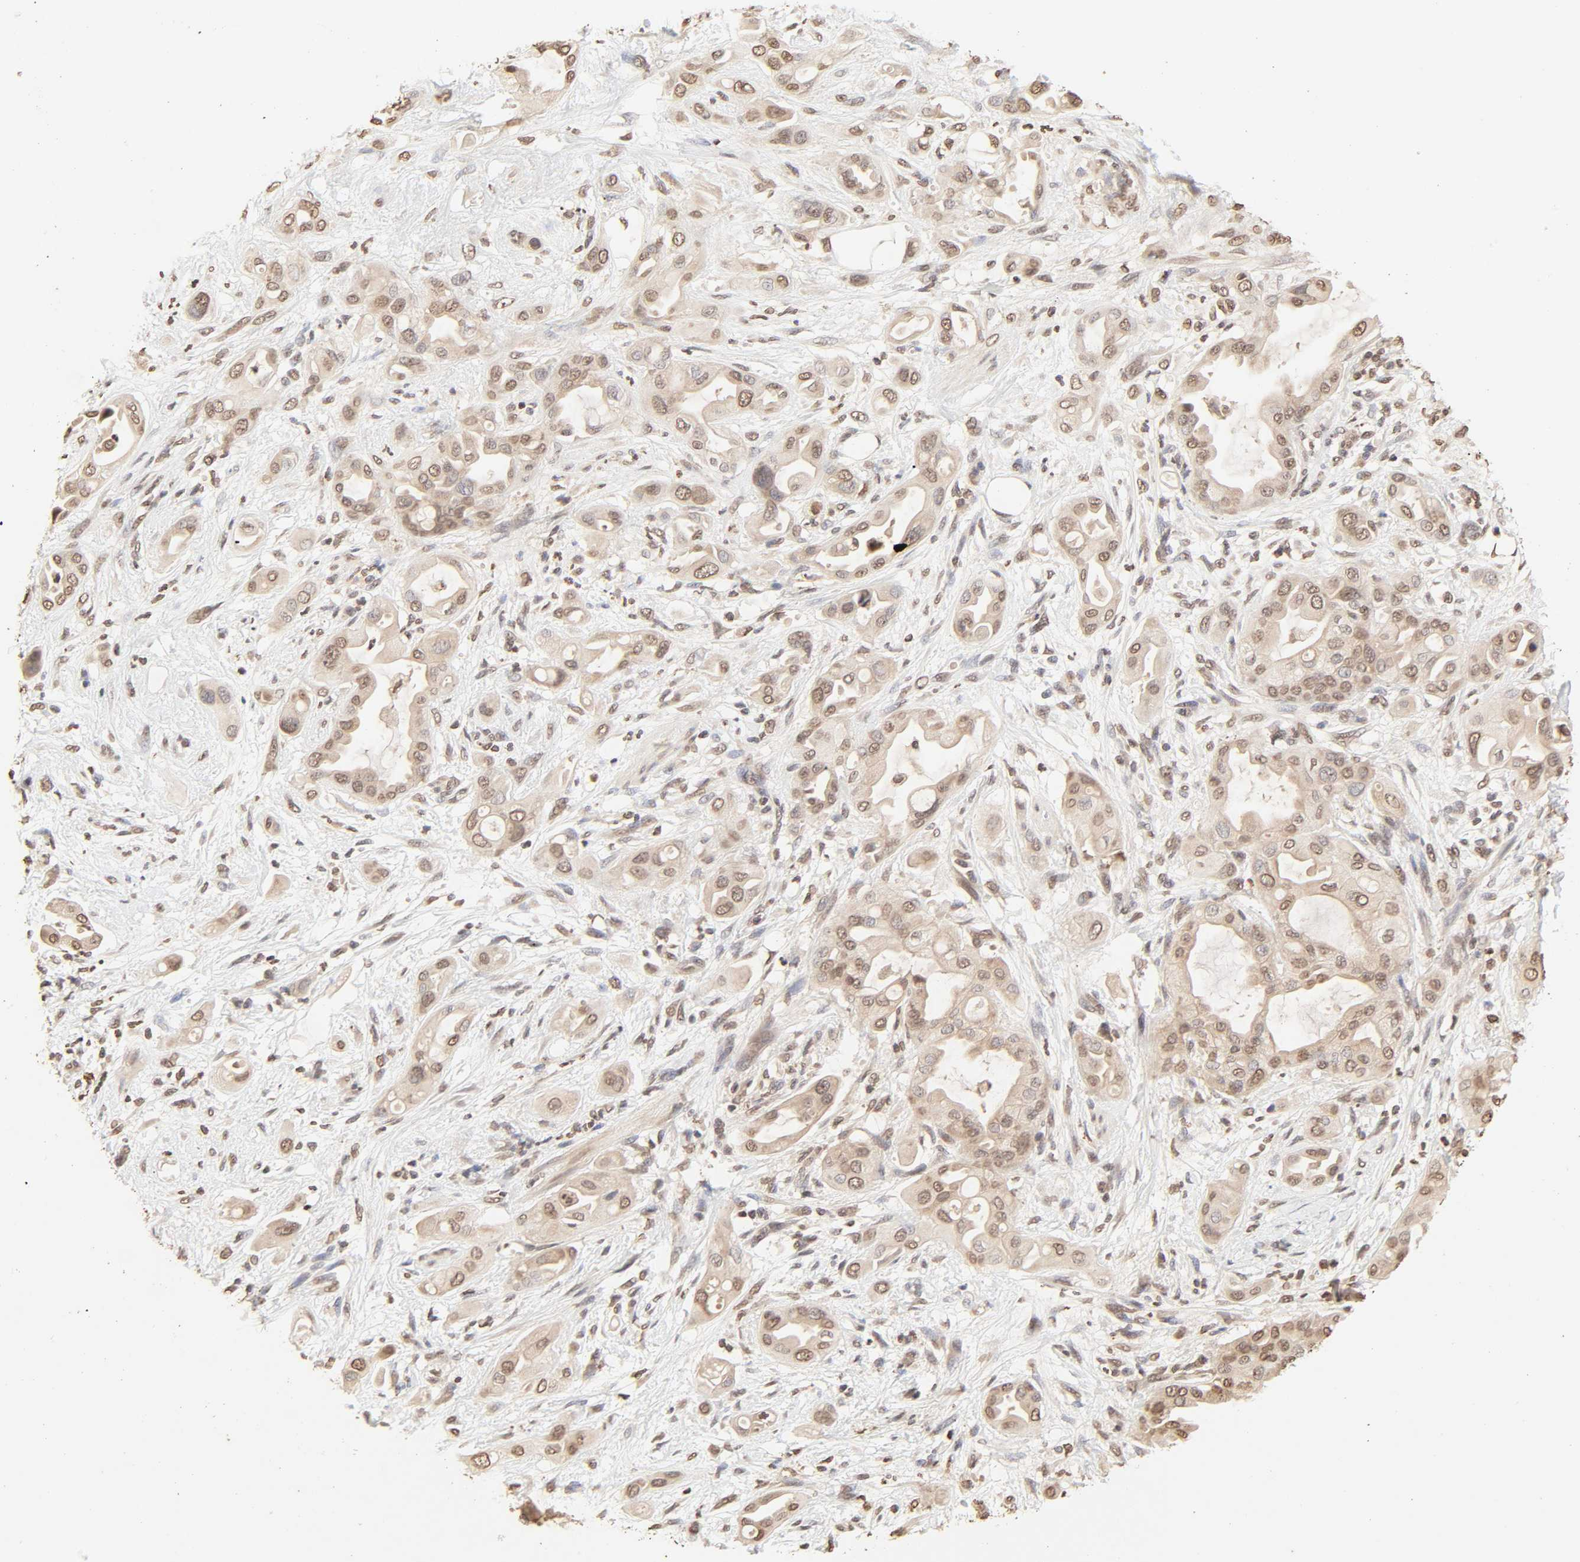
{"staining": {"intensity": "moderate", "quantity": ">75%", "location": "cytoplasmic/membranous,nuclear"}, "tissue": "pancreatic cancer", "cell_type": "Tumor cells", "image_type": "cancer", "snomed": [{"axis": "morphology", "description": "Adenocarcinoma, NOS"}, {"axis": "morphology", "description": "Adenocarcinoma, metastatic, NOS"}, {"axis": "topography", "description": "Lymph node"}, {"axis": "topography", "description": "Pancreas"}, {"axis": "topography", "description": "Duodenum"}], "caption": "Immunohistochemistry (IHC) image of human pancreatic metastatic adenocarcinoma stained for a protein (brown), which shows medium levels of moderate cytoplasmic/membranous and nuclear positivity in approximately >75% of tumor cells.", "gene": "TBL1X", "patient": {"sex": "female", "age": 64}}